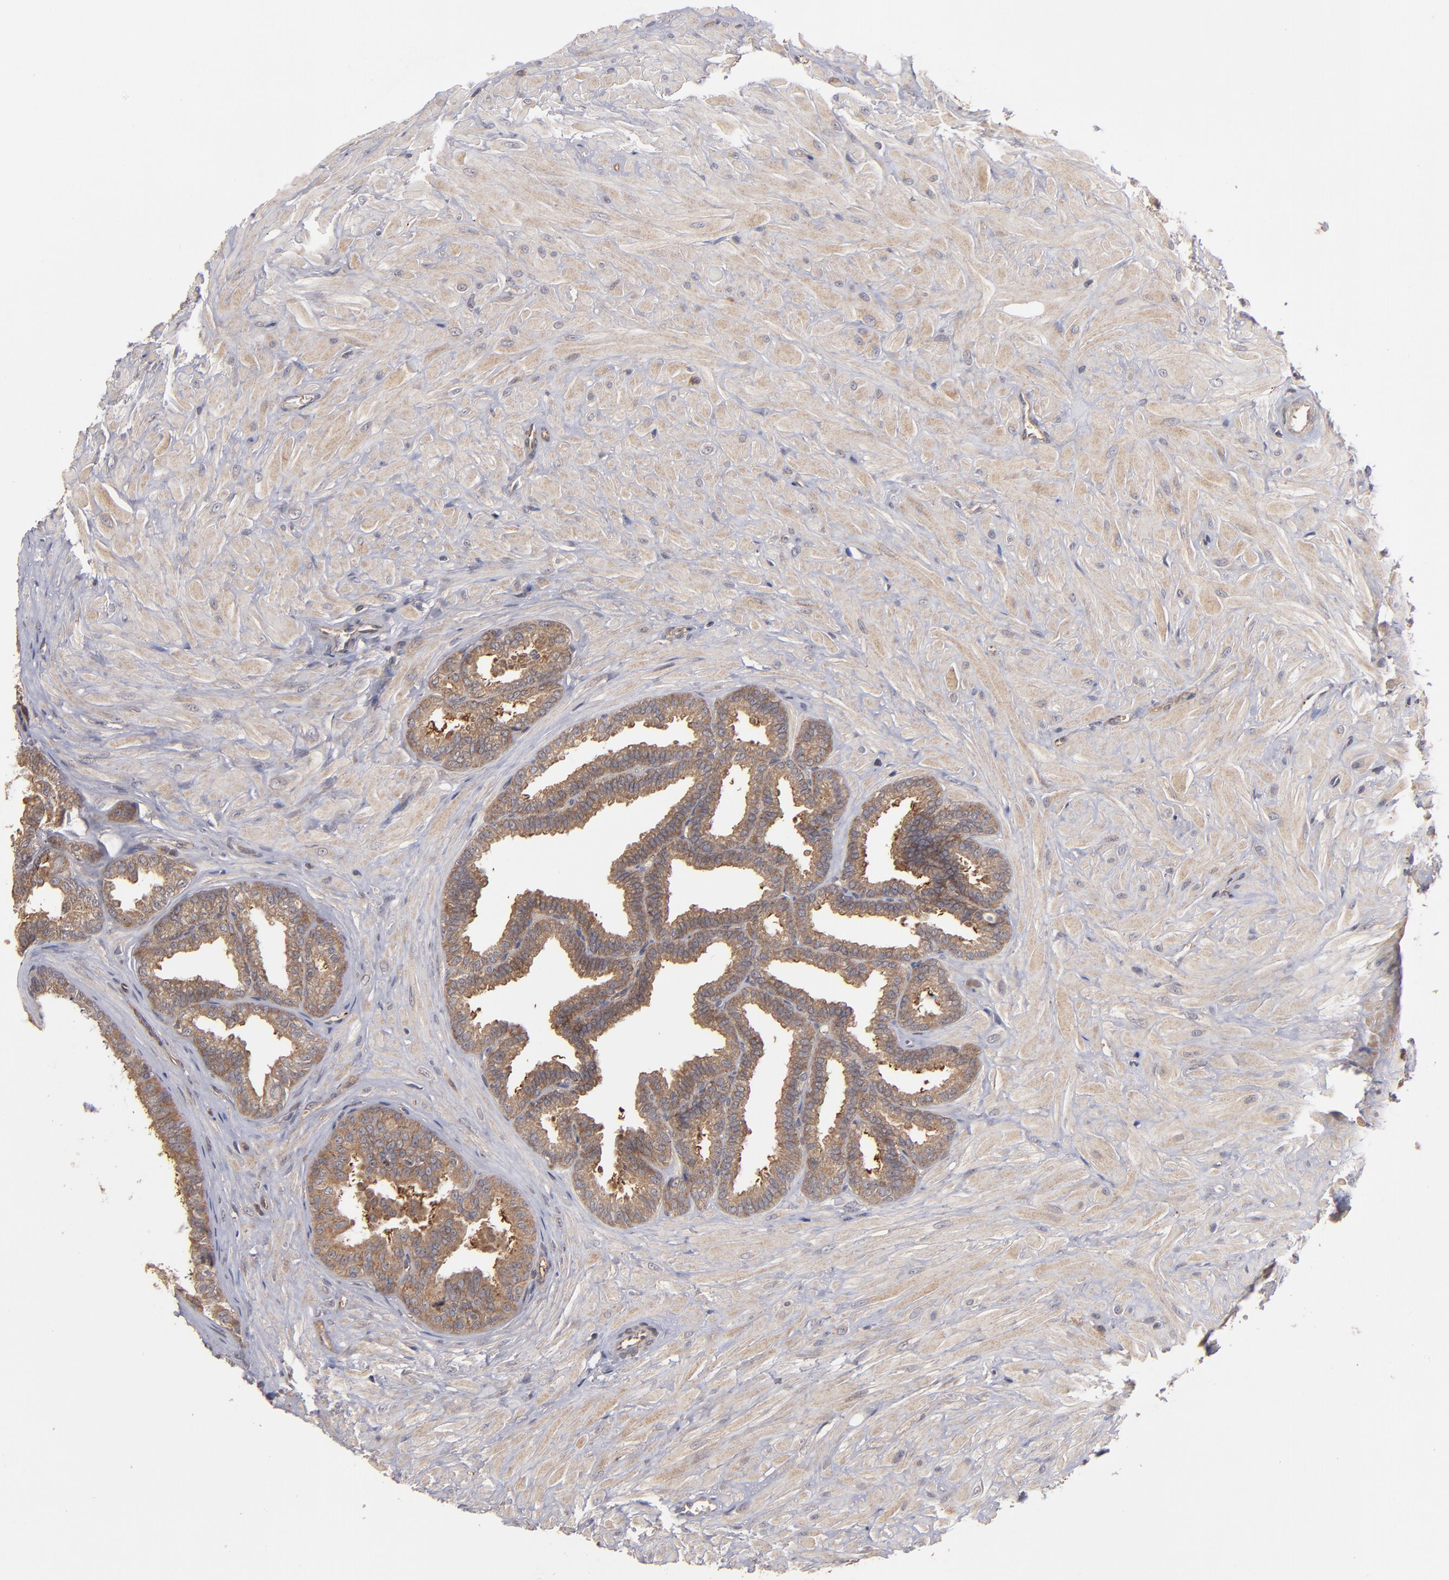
{"staining": {"intensity": "moderate", "quantity": ">75%", "location": "cytoplasmic/membranous"}, "tissue": "seminal vesicle", "cell_type": "Glandular cells", "image_type": "normal", "snomed": [{"axis": "morphology", "description": "Normal tissue, NOS"}, {"axis": "topography", "description": "Seminal veicle"}], "caption": "Seminal vesicle stained with DAB (3,3'-diaminobenzidine) IHC shows medium levels of moderate cytoplasmic/membranous positivity in approximately >75% of glandular cells.", "gene": "BDKRB1", "patient": {"sex": "male", "age": 26}}